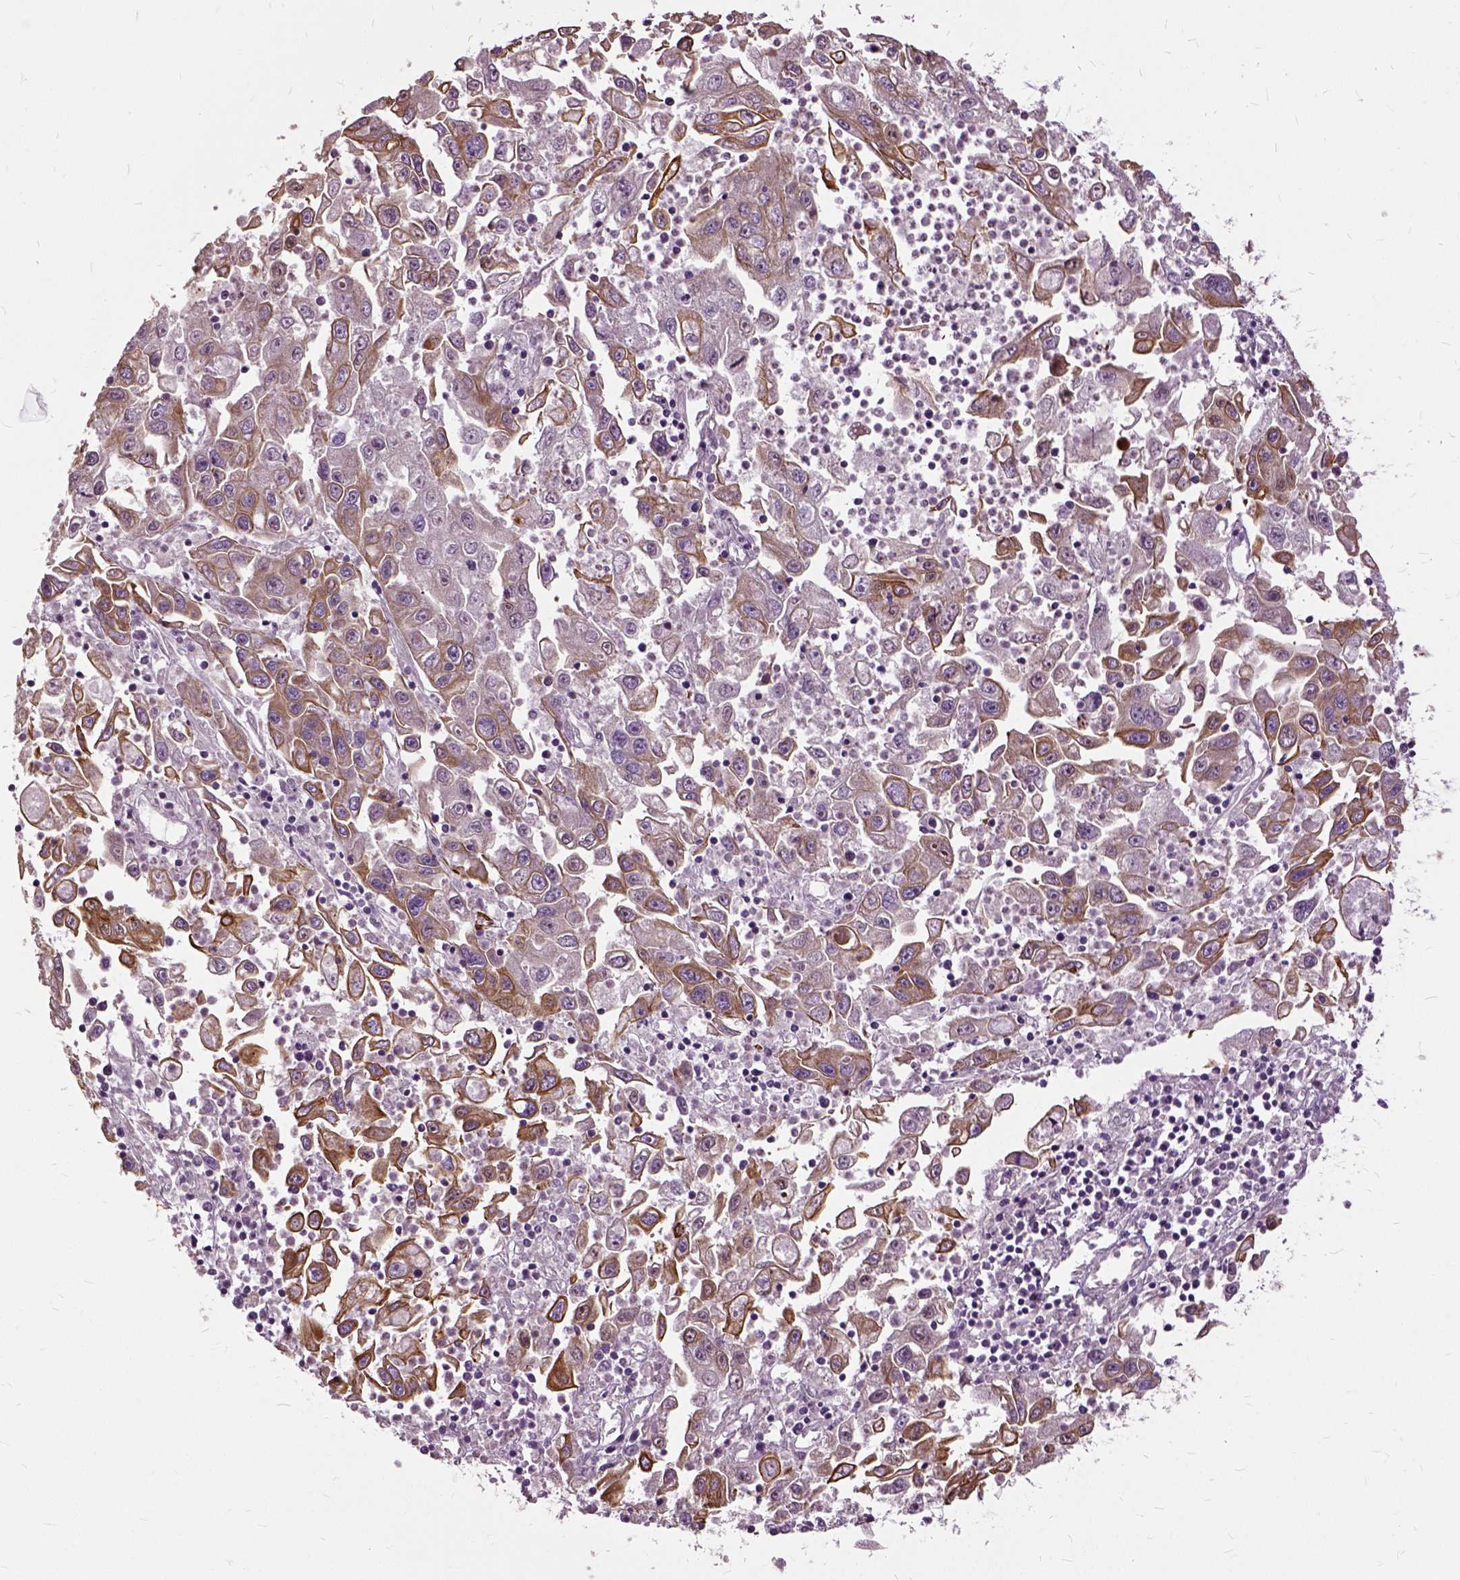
{"staining": {"intensity": "moderate", "quantity": "25%-75%", "location": "cytoplasmic/membranous"}, "tissue": "endometrial cancer", "cell_type": "Tumor cells", "image_type": "cancer", "snomed": [{"axis": "morphology", "description": "Adenocarcinoma, NOS"}, {"axis": "topography", "description": "Uterus"}], "caption": "Immunohistochemistry (IHC) micrograph of endometrial adenocarcinoma stained for a protein (brown), which reveals medium levels of moderate cytoplasmic/membranous expression in about 25%-75% of tumor cells.", "gene": "ILRUN", "patient": {"sex": "female", "age": 62}}